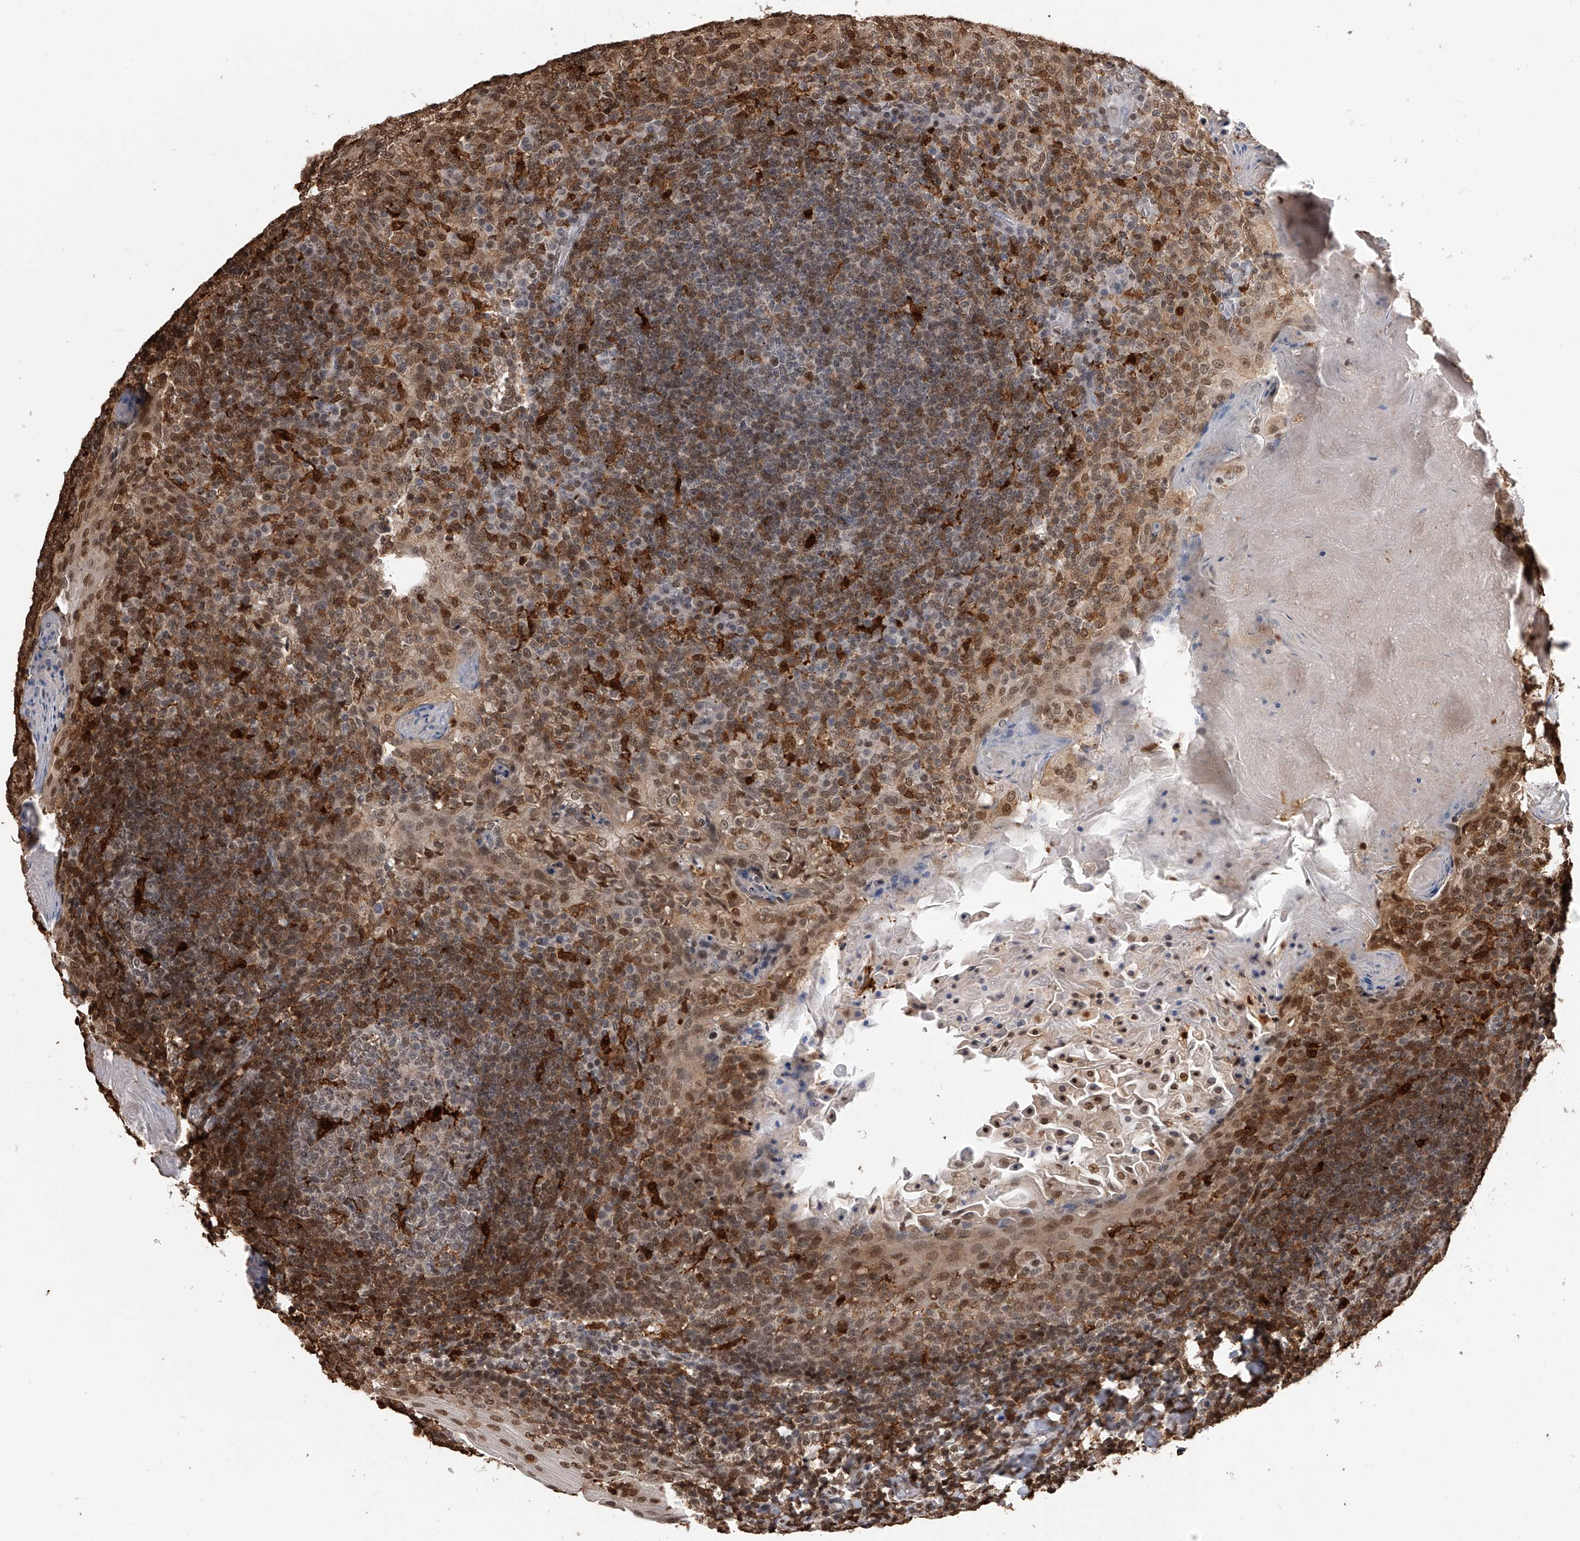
{"staining": {"intensity": "strong", "quantity": "<25%", "location": "cytoplasmic/membranous,nuclear"}, "tissue": "tonsil", "cell_type": "Germinal center cells", "image_type": "normal", "snomed": [{"axis": "morphology", "description": "Normal tissue, NOS"}, {"axis": "topography", "description": "Tonsil"}], "caption": "A high-resolution histopathology image shows immunohistochemistry (IHC) staining of unremarkable tonsil, which demonstrates strong cytoplasmic/membranous,nuclear staining in approximately <25% of germinal center cells.", "gene": "CFAP410", "patient": {"sex": "female", "age": 19}}